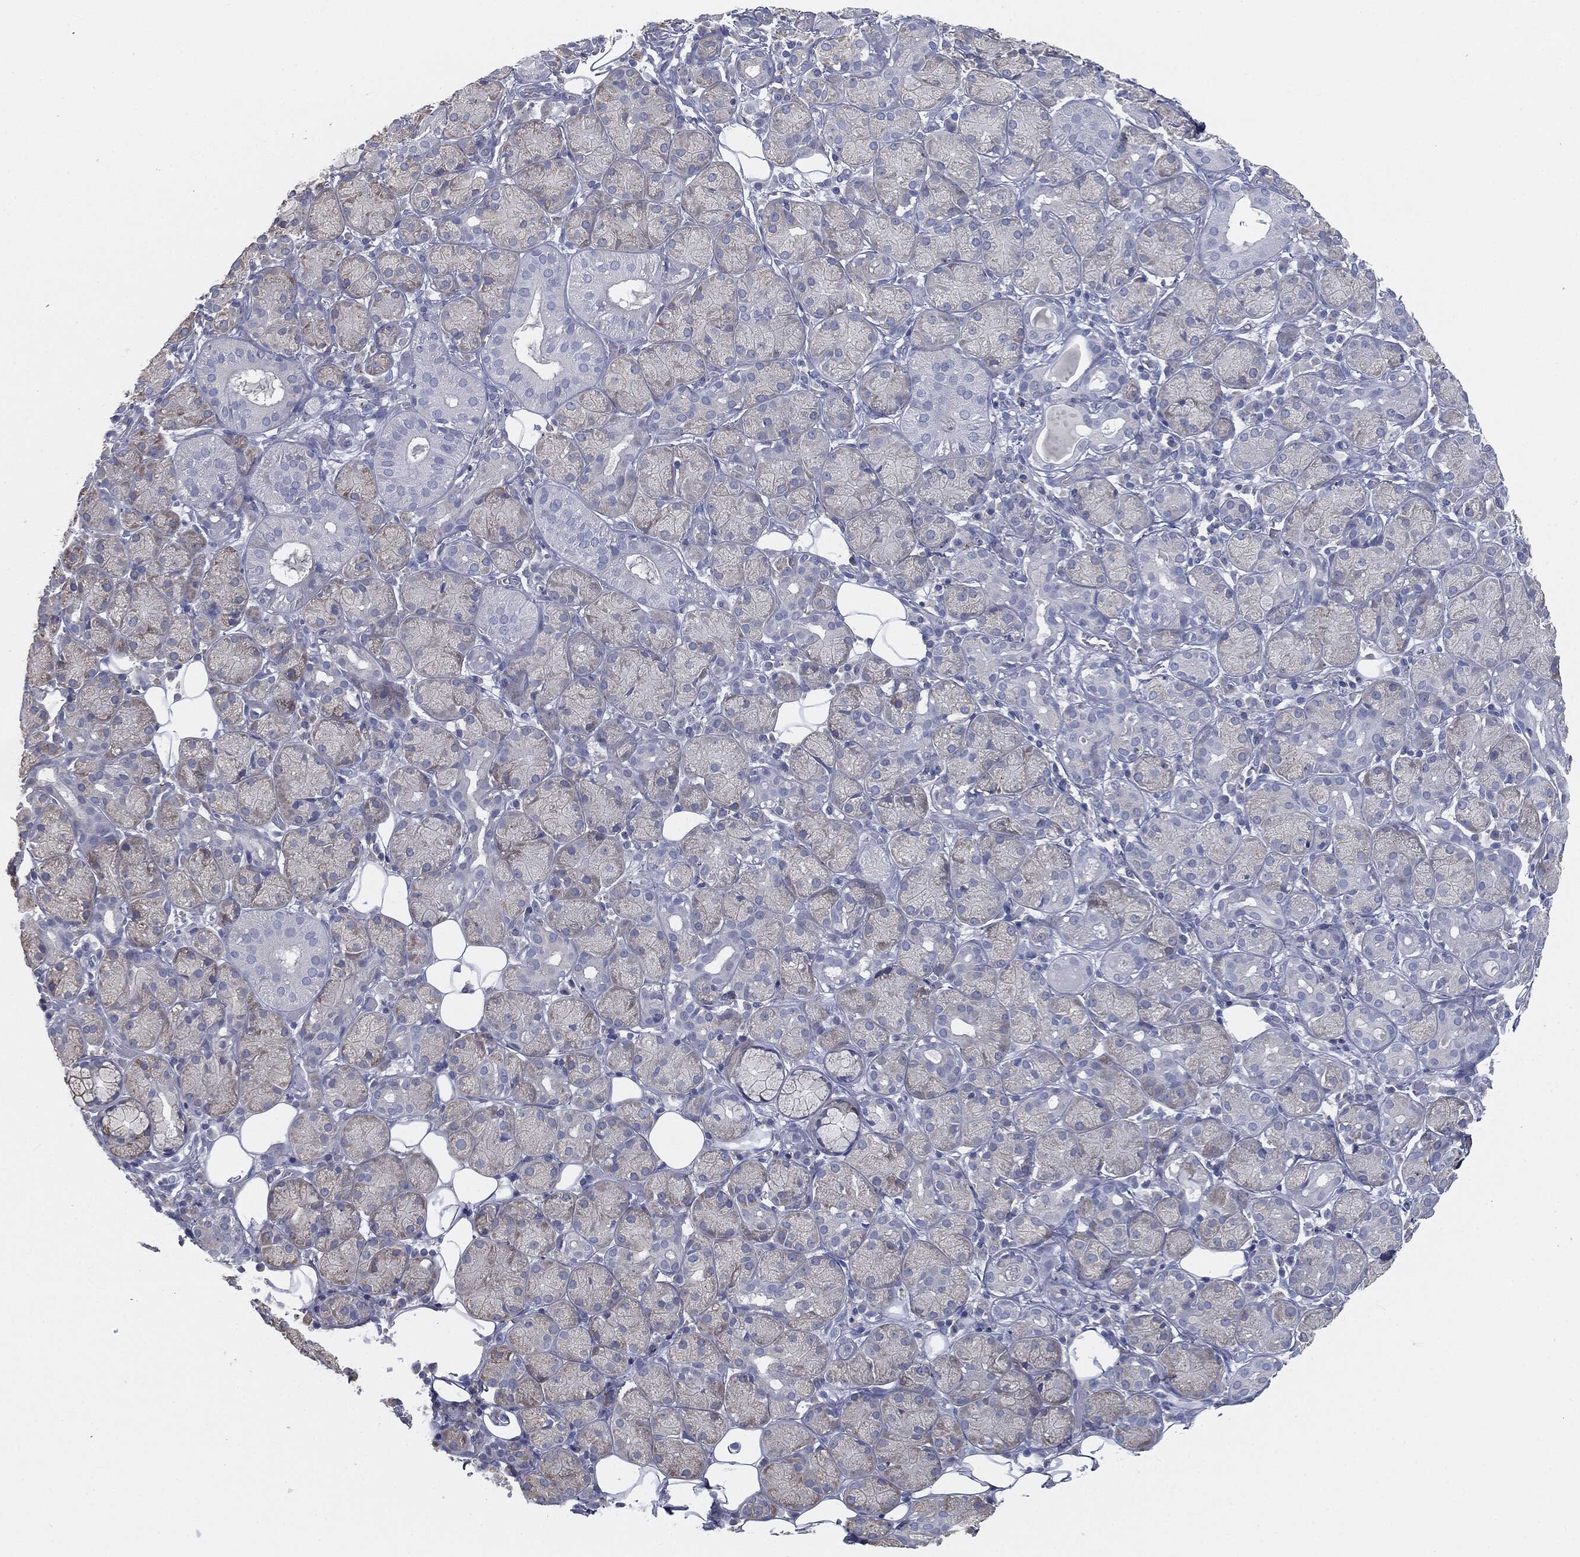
{"staining": {"intensity": "moderate", "quantity": "<25%", "location": "cytoplasmic/membranous"}, "tissue": "salivary gland", "cell_type": "Glandular cells", "image_type": "normal", "snomed": [{"axis": "morphology", "description": "Normal tissue, NOS"}, {"axis": "topography", "description": "Salivary gland"}], "caption": "Human salivary gland stained with a brown dye exhibits moderate cytoplasmic/membranous positive positivity in about <25% of glandular cells.", "gene": "CAV3", "patient": {"sex": "male", "age": 71}}